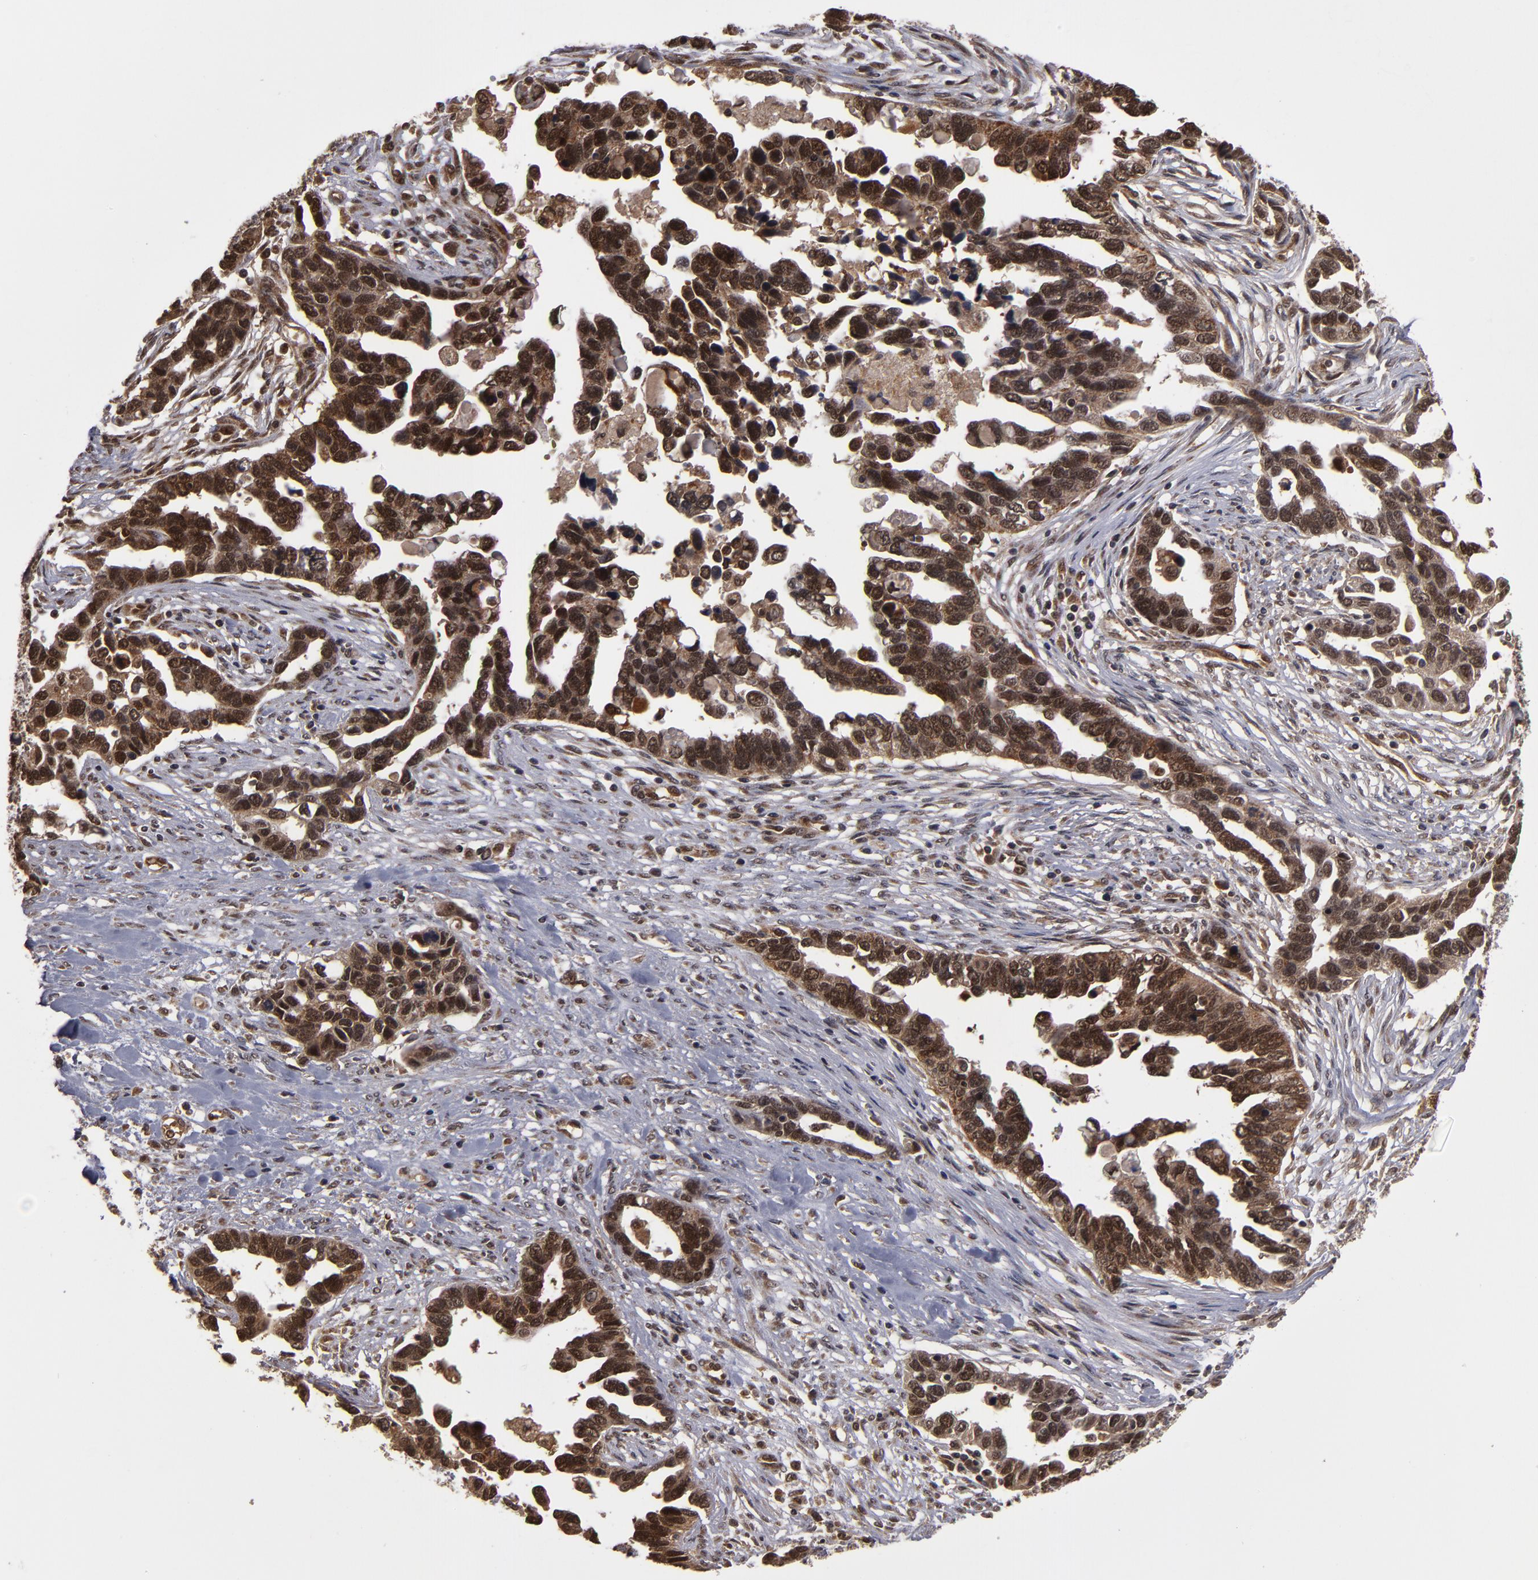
{"staining": {"intensity": "strong", "quantity": ">75%", "location": "cytoplasmic/membranous,nuclear"}, "tissue": "ovarian cancer", "cell_type": "Tumor cells", "image_type": "cancer", "snomed": [{"axis": "morphology", "description": "Cystadenocarcinoma, serous, NOS"}, {"axis": "topography", "description": "Ovary"}], "caption": "There is high levels of strong cytoplasmic/membranous and nuclear expression in tumor cells of serous cystadenocarcinoma (ovarian), as demonstrated by immunohistochemical staining (brown color).", "gene": "CUL5", "patient": {"sex": "female", "age": 54}}